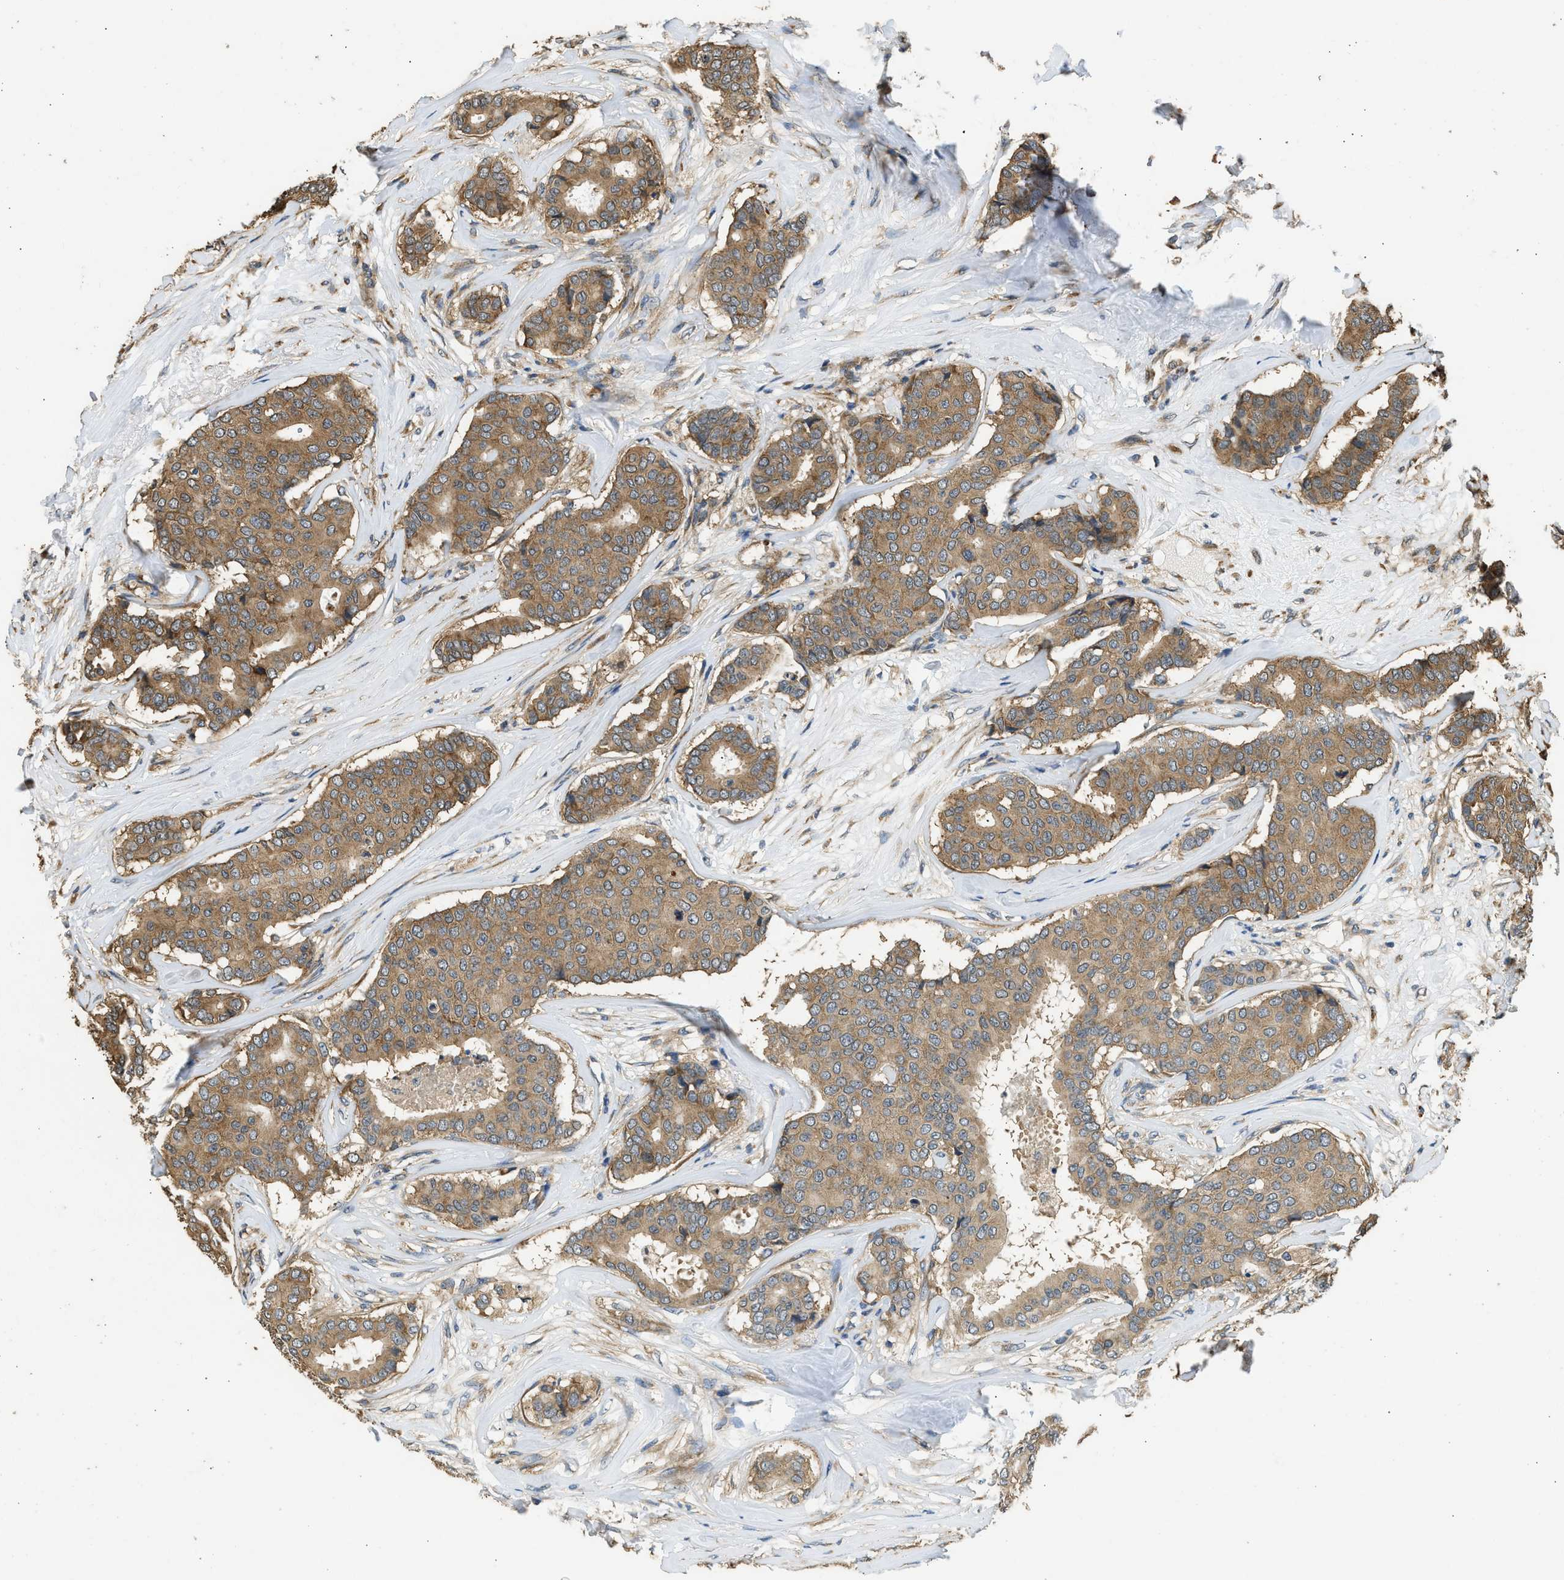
{"staining": {"intensity": "moderate", "quantity": ">75%", "location": "cytoplasmic/membranous"}, "tissue": "breast cancer", "cell_type": "Tumor cells", "image_type": "cancer", "snomed": [{"axis": "morphology", "description": "Duct carcinoma"}, {"axis": "topography", "description": "Breast"}], "caption": "An image of breast cancer (infiltrating ductal carcinoma) stained for a protein demonstrates moderate cytoplasmic/membranous brown staining in tumor cells.", "gene": "SLC36A4", "patient": {"sex": "female", "age": 75}}